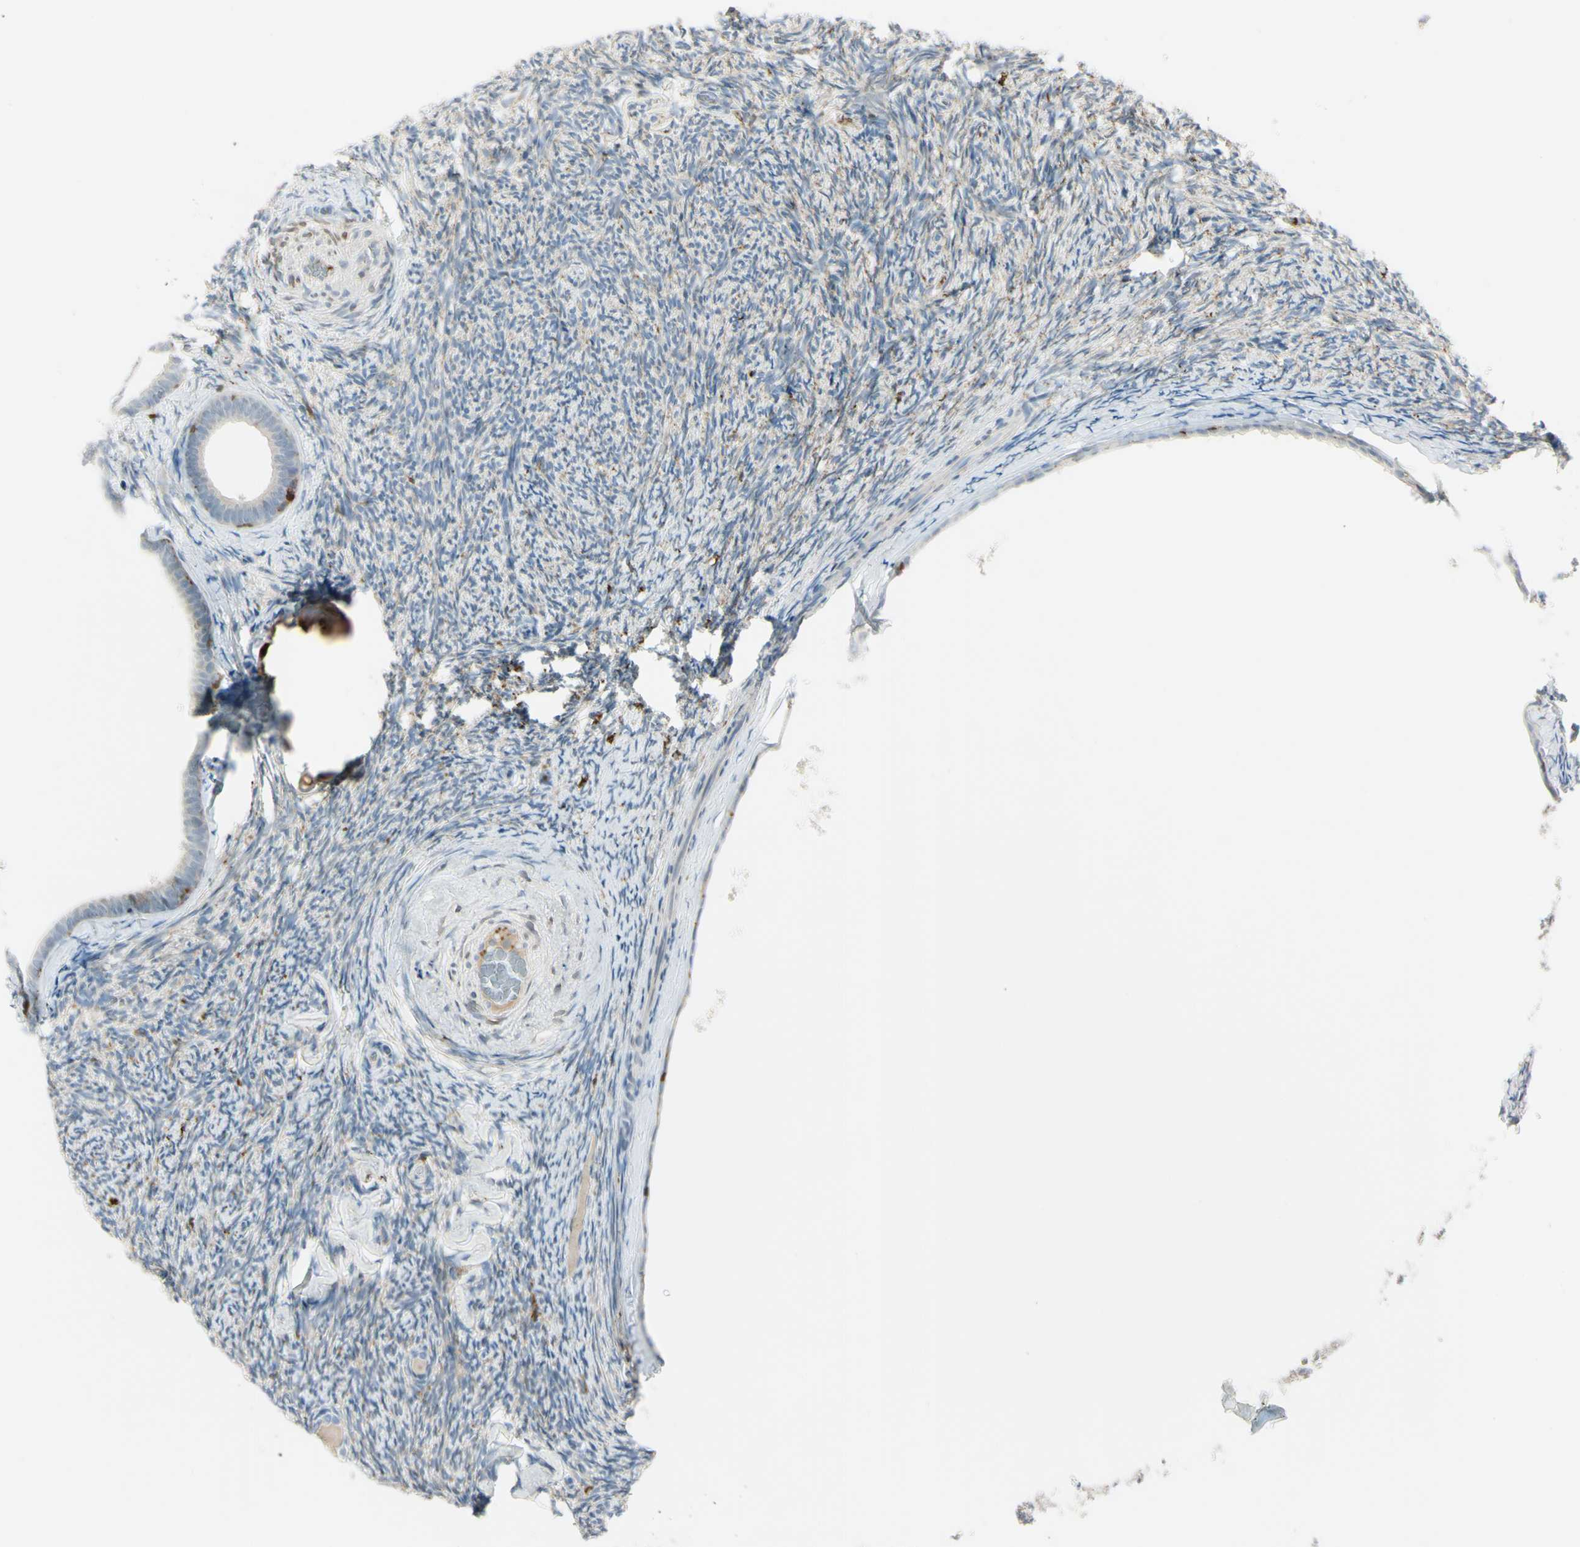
{"staining": {"intensity": "weak", "quantity": ">75%", "location": "cytoplasmic/membranous"}, "tissue": "ovary", "cell_type": "Follicle cells", "image_type": "normal", "snomed": [{"axis": "morphology", "description": "Normal tissue, NOS"}, {"axis": "topography", "description": "Ovary"}], "caption": "This is a photomicrograph of IHC staining of unremarkable ovary, which shows weak positivity in the cytoplasmic/membranous of follicle cells.", "gene": "CYRIB", "patient": {"sex": "female", "age": 60}}